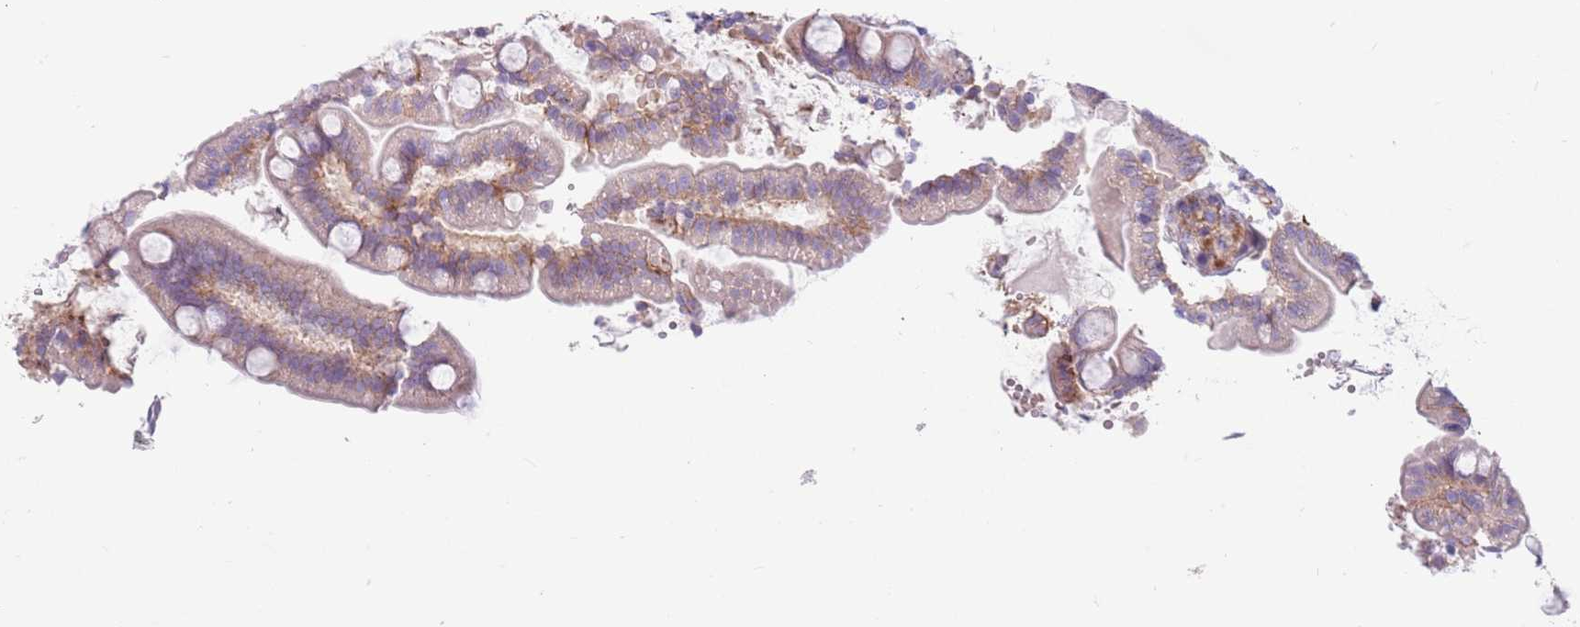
{"staining": {"intensity": "moderate", "quantity": ">75%", "location": "cytoplasmic/membranous"}, "tissue": "small intestine", "cell_type": "Glandular cells", "image_type": "normal", "snomed": [{"axis": "morphology", "description": "Normal tissue, NOS"}, {"axis": "topography", "description": "Small intestine"}], "caption": "Protein analysis of normal small intestine shows moderate cytoplasmic/membranous expression in about >75% of glandular cells. (DAB (3,3'-diaminobenzidine) IHC, brown staining for protein, blue staining for nuclei).", "gene": "SNX6", "patient": {"sex": "female", "age": 64}}